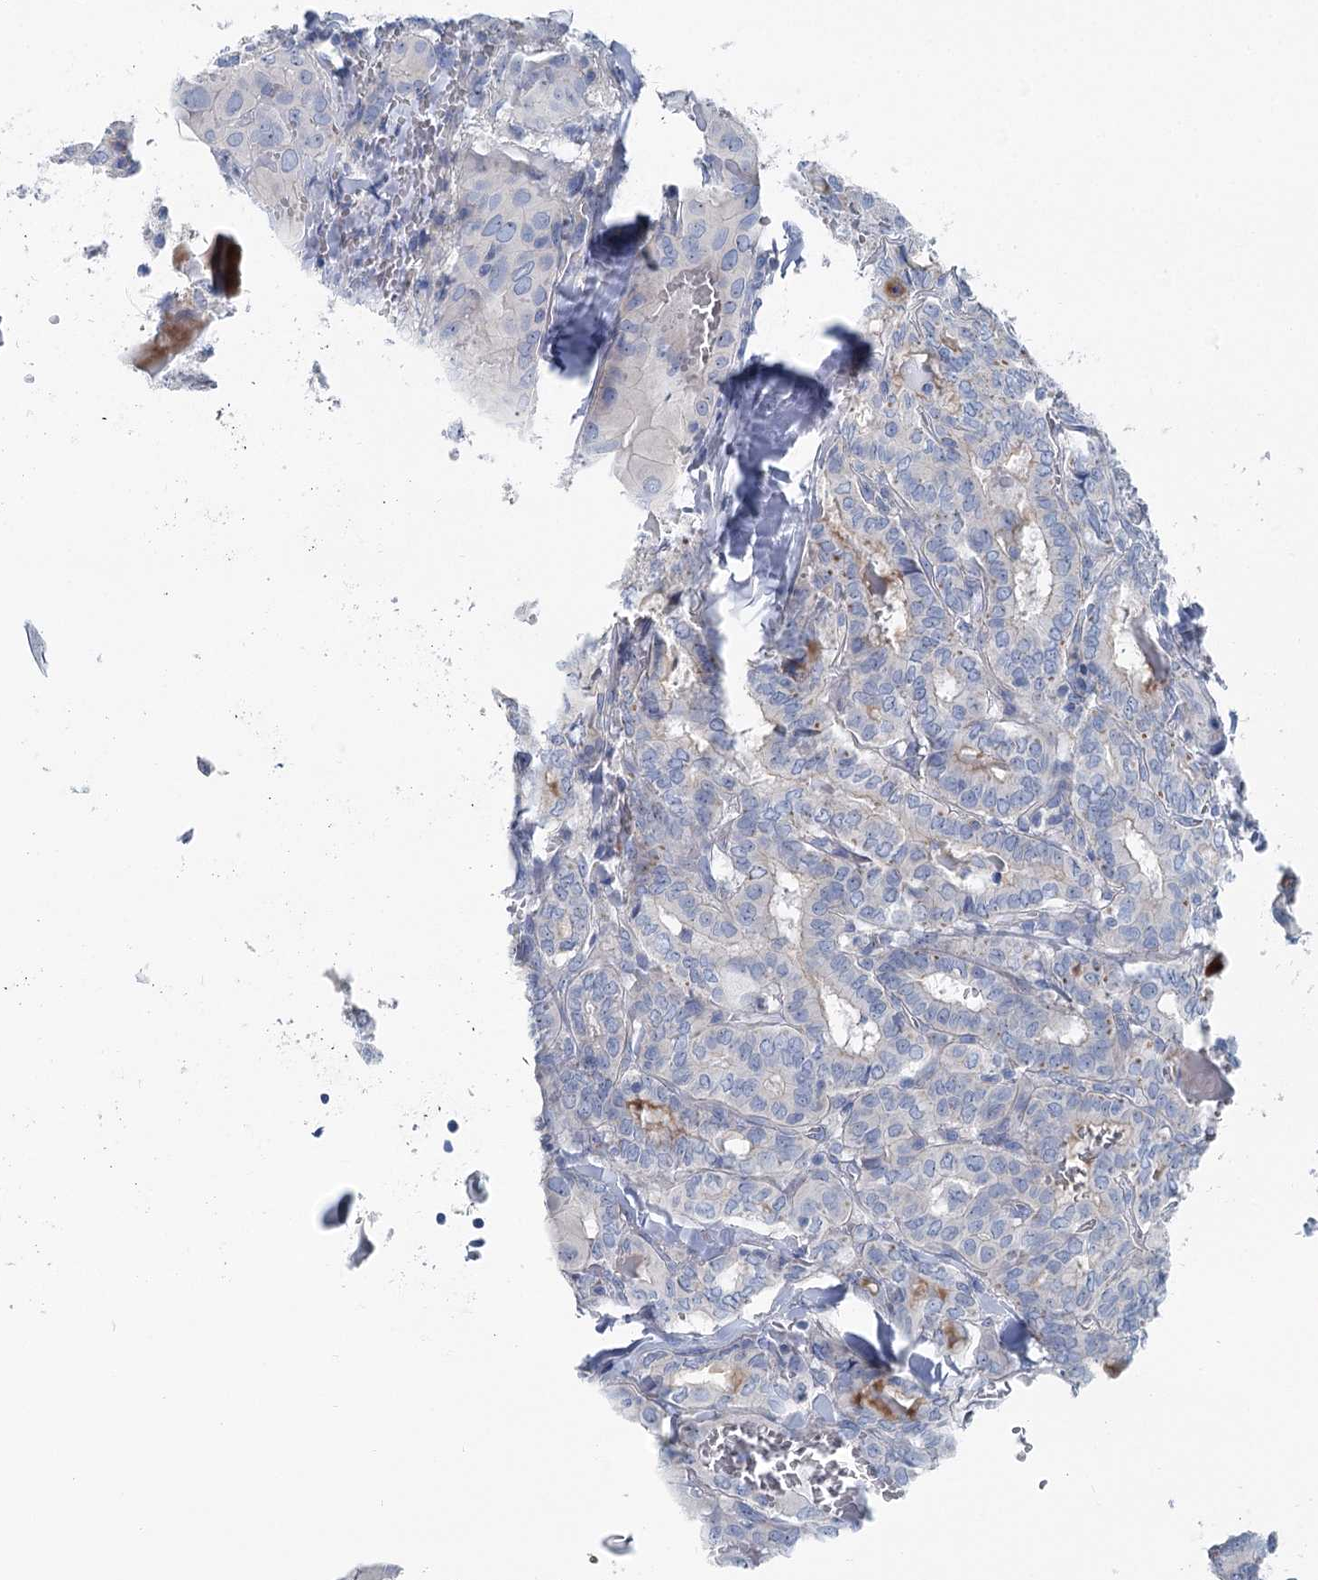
{"staining": {"intensity": "negative", "quantity": "none", "location": "none"}, "tissue": "thyroid cancer", "cell_type": "Tumor cells", "image_type": "cancer", "snomed": [{"axis": "morphology", "description": "Papillary adenocarcinoma, NOS"}, {"axis": "topography", "description": "Thyroid gland"}], "caption": "IHC of thyroid papillary adenocarcinoma reveals no staining in tumor cells. (IHC, brightfield microscopy, high magnification).", "gene": "MARK2", "patient": {"sex": "female", "age": 72}}